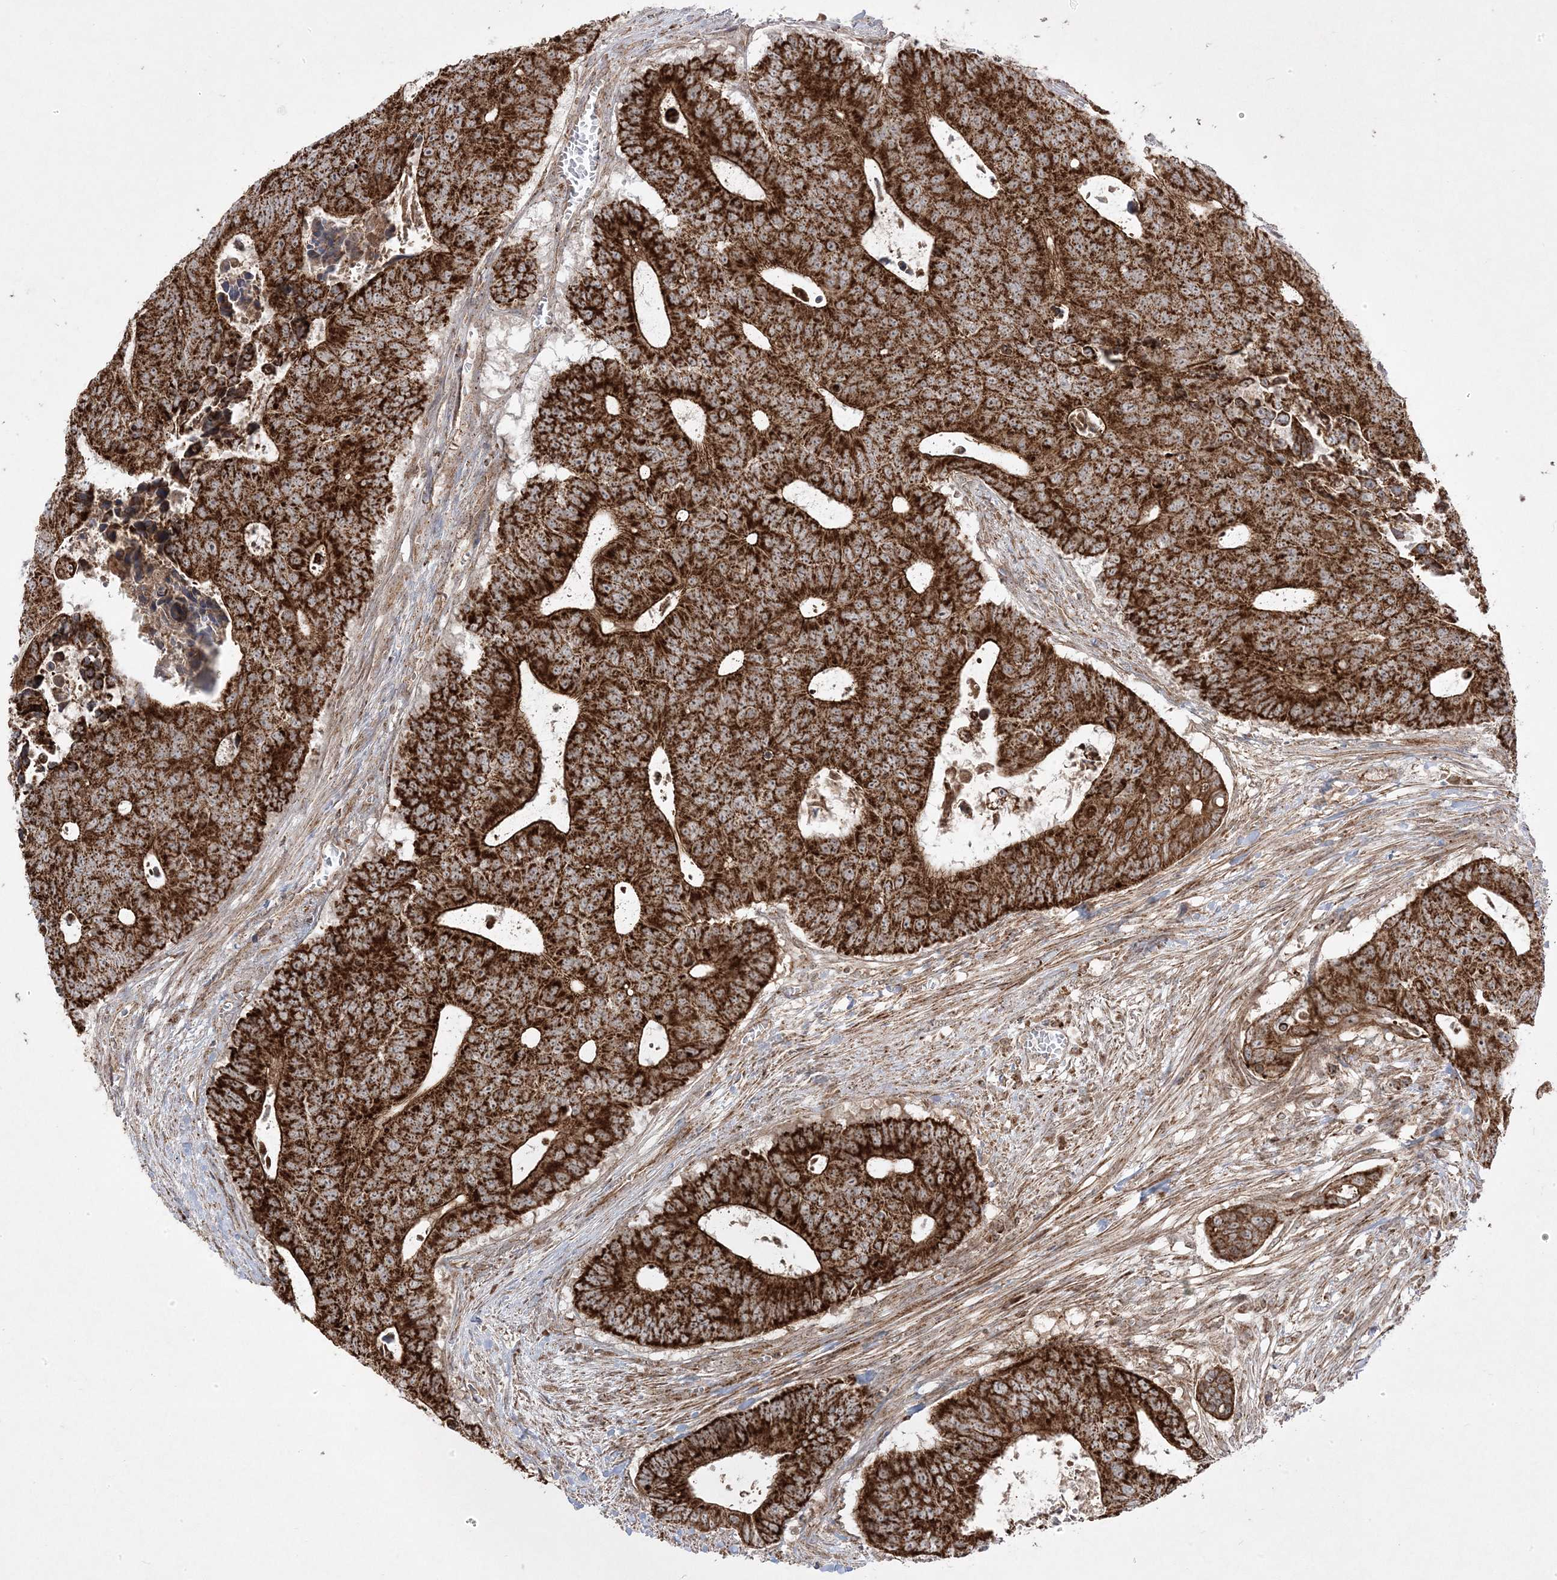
{"staining": {"intensity": "strong", "quantity": ">75%", "location": "cytoplasmic/membranous"}, "tissue": "colorectal cancer", "cell_type": "Tumor cells", "image_type": "cancer", "snomed": [{"axis": "morphology", "description": "Adenocarcinoma, NOS"}, {"axis": "topography", "description": "Colon"}], "caption": "There is high levels of strong cytoplasmic/membranous expression in tumor cells of colorectal cancer (adenocarcinoma), as demonstrated by immunohistochemical staining (brown color).", "gene": "CLUAP1", "patient": {"sex": "male", "age": 87}}